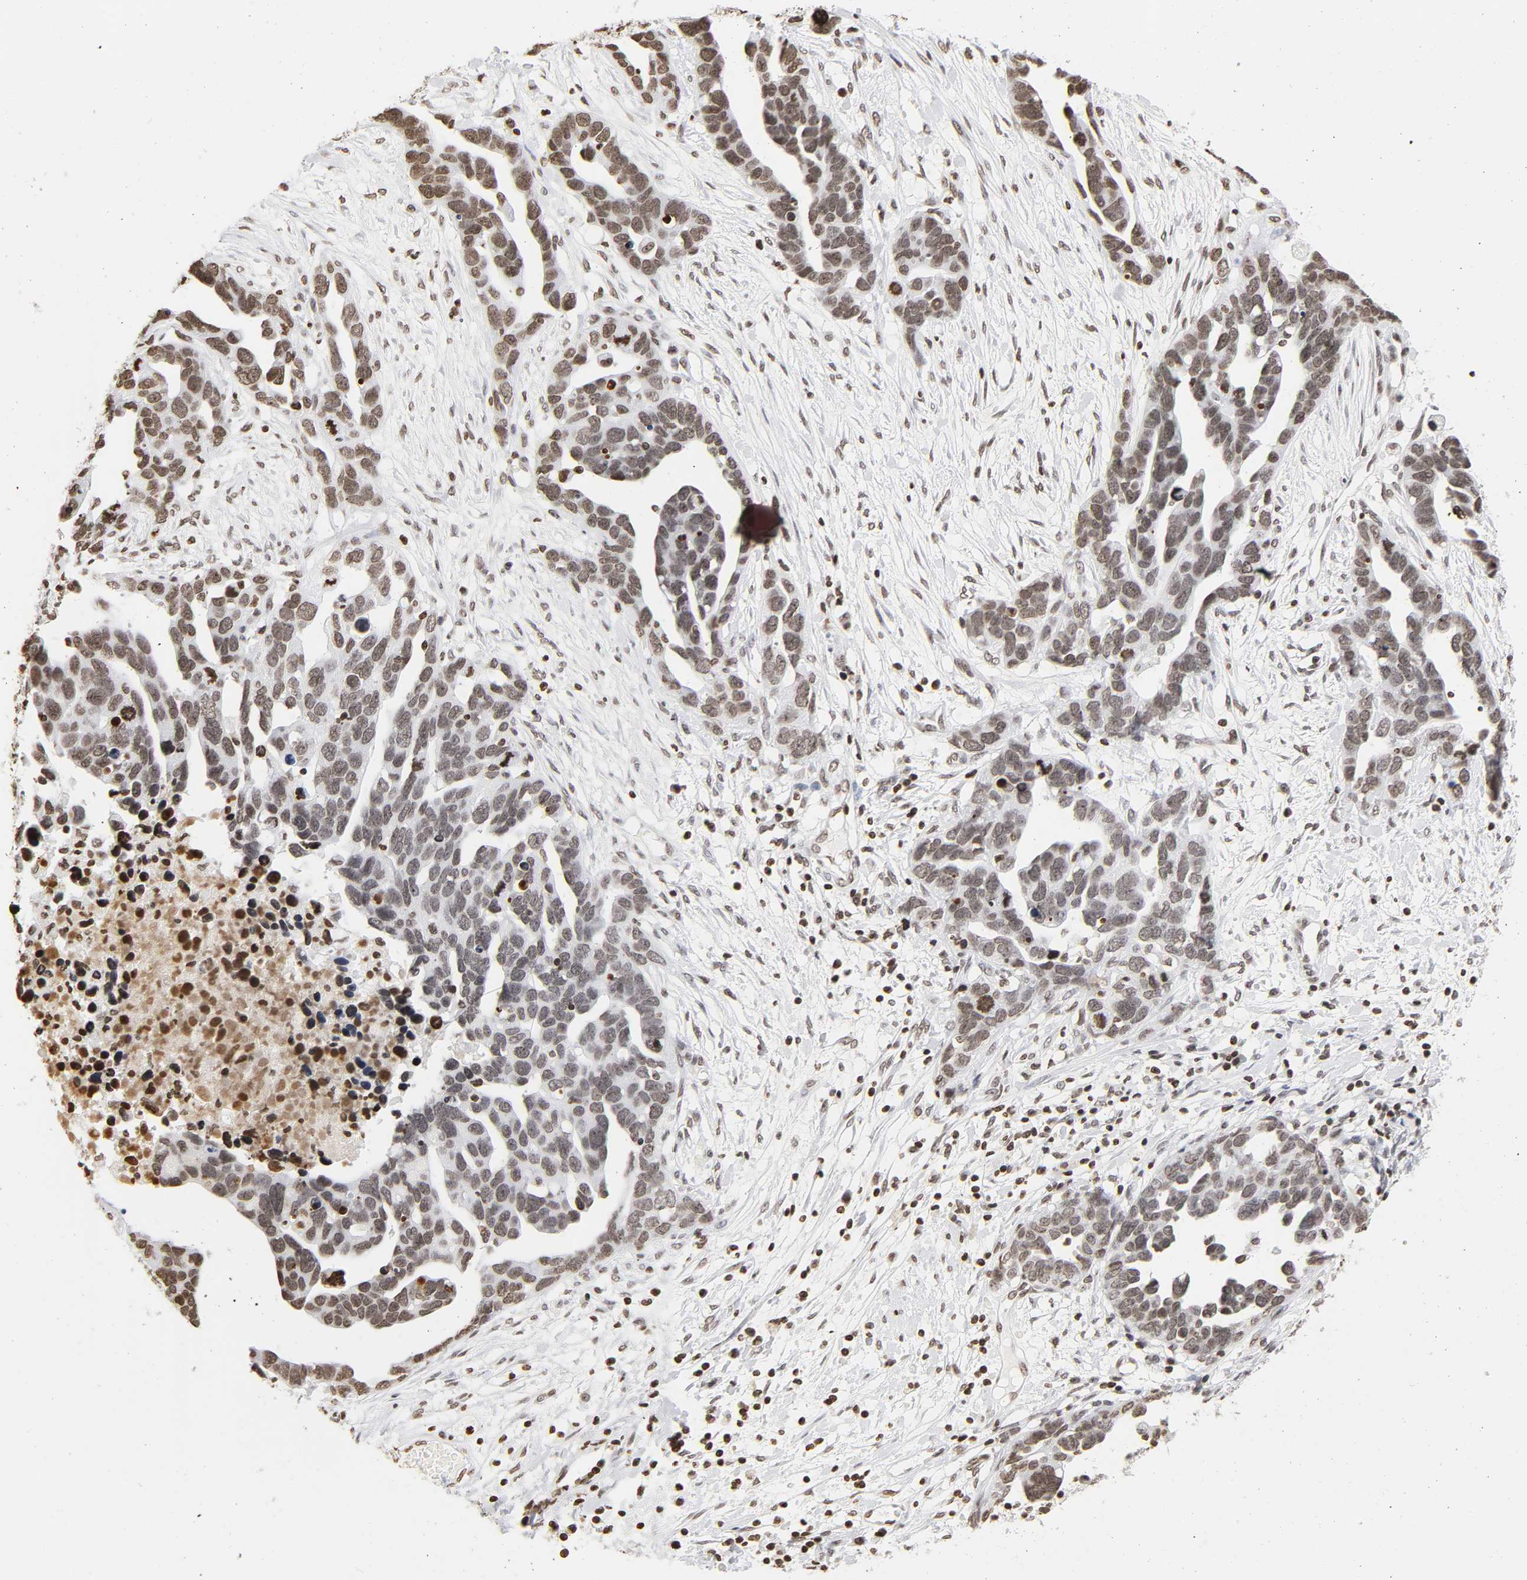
{"staining": {"intensity": "weak", "quantity": ">75%", "location": "nuclear"}, "tissue": "ovarian cancer", "cell_type": "Tumor cells", "image_type": "cancer", "snomed": [{"axis": "morphology", "description": "Cystadenocarcinoma, serous, NOS"}, {"axis": "topography", "description": "Ovary"}], "caption": "Tumor cells reveal low levels of weak nuclear positivity in approximately >75% of cells in ovarian serous cystadenocarcinoma.", "gene": "H2AC12", "patient": {"sex": "female", "age": 54}}